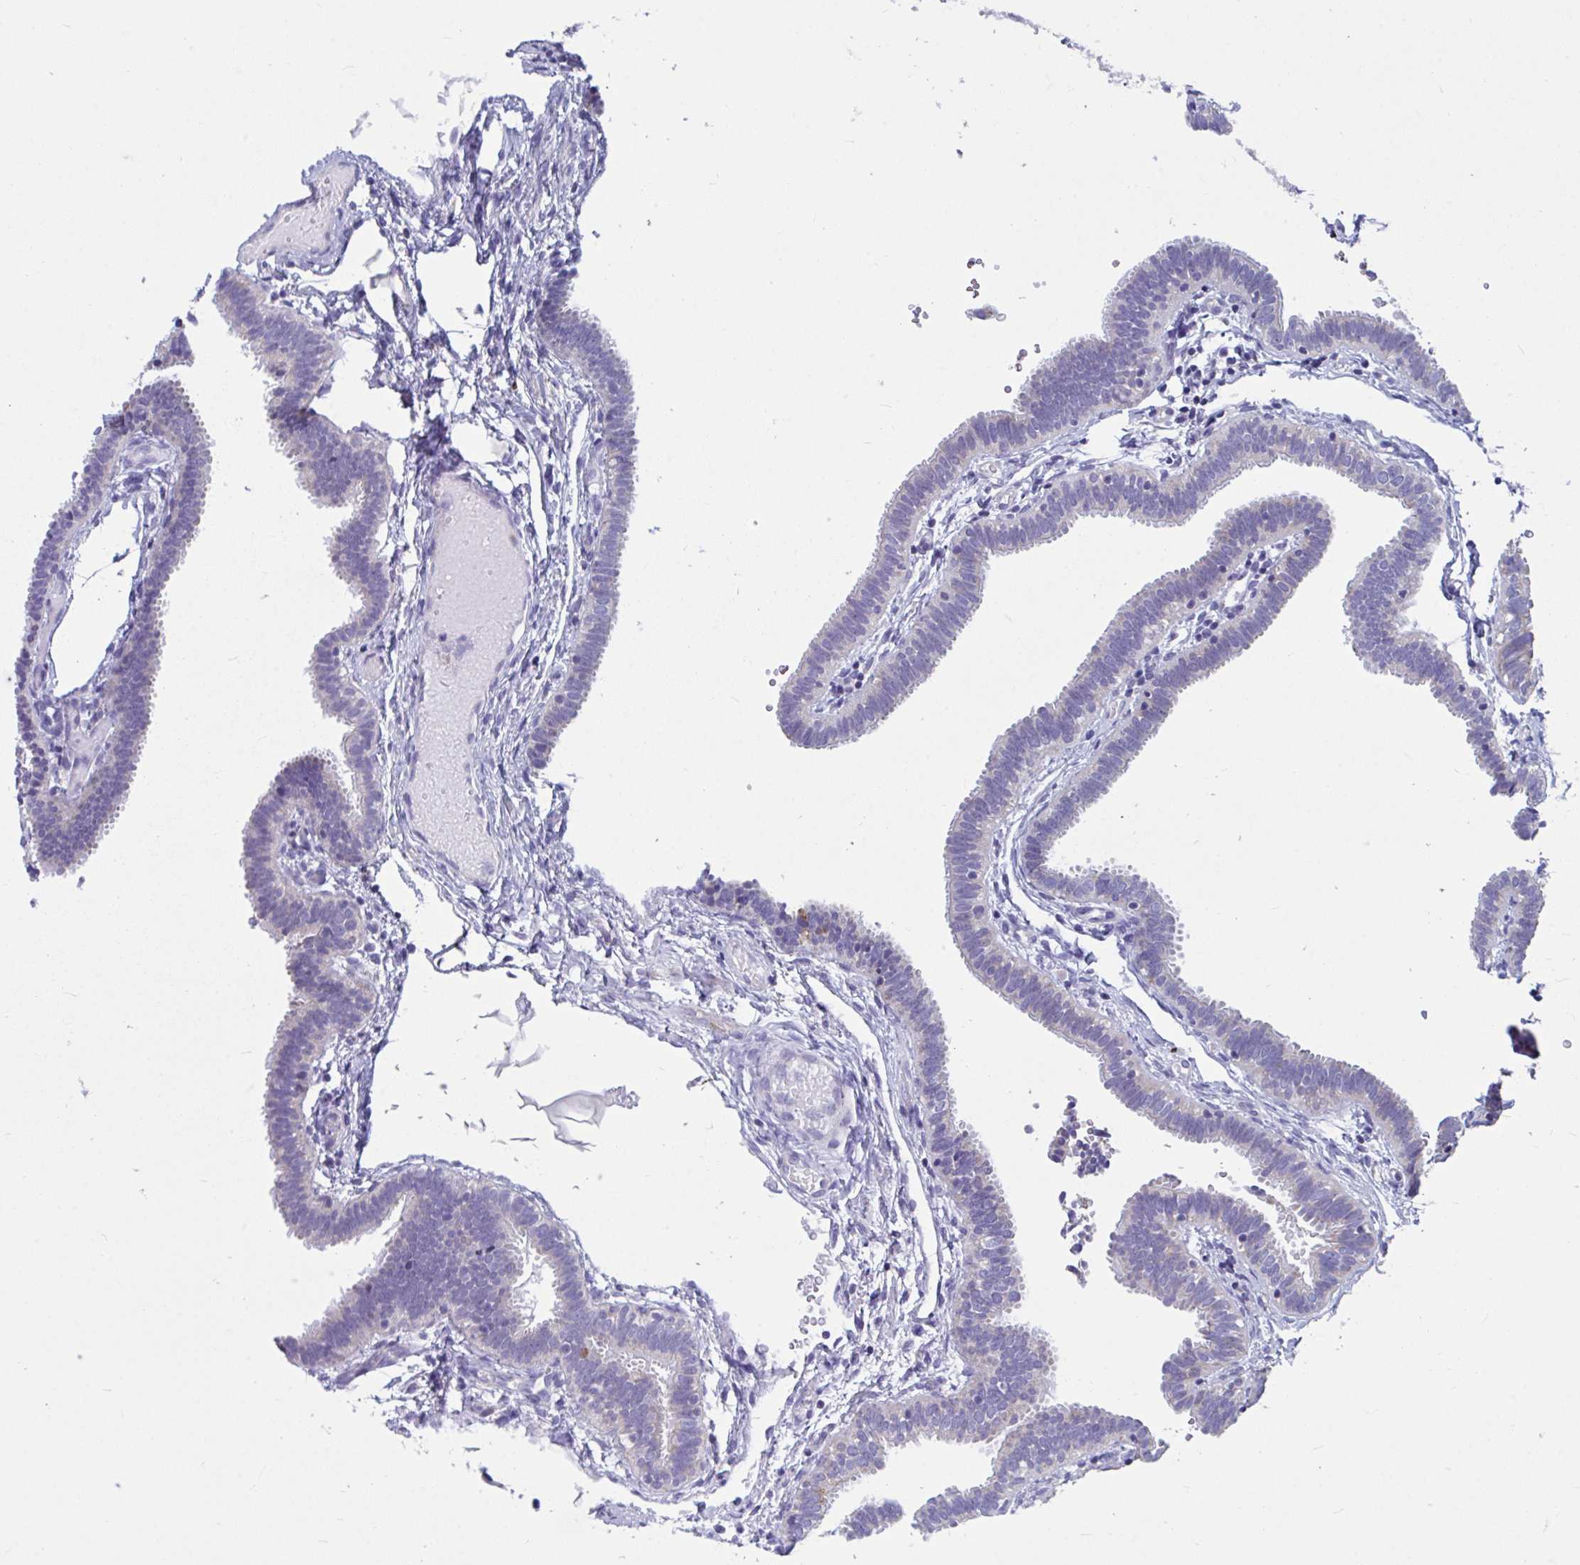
{"staining": {"intensity": "moderate", "quantity": "<25%", "location": "cytoplasmic/membranous"}, "tissue": "fallopian tube", "cell_type": "Glandular cells", "image_type": "normal", "snomed": [{"axis": "morphology", "description": "Normal tissue, NOS"}, {"axis": "topography", "description": "Fallopian tube"}], "caption": "Immunohistochemical staining of normal fallopian tube exhibits <25% levels of moderate cytoplasmic/membranous protein staining in approximately <25% of glandular cells.", "gene": "OR13A1", "patient": {"sex": "female", "age": 37}}